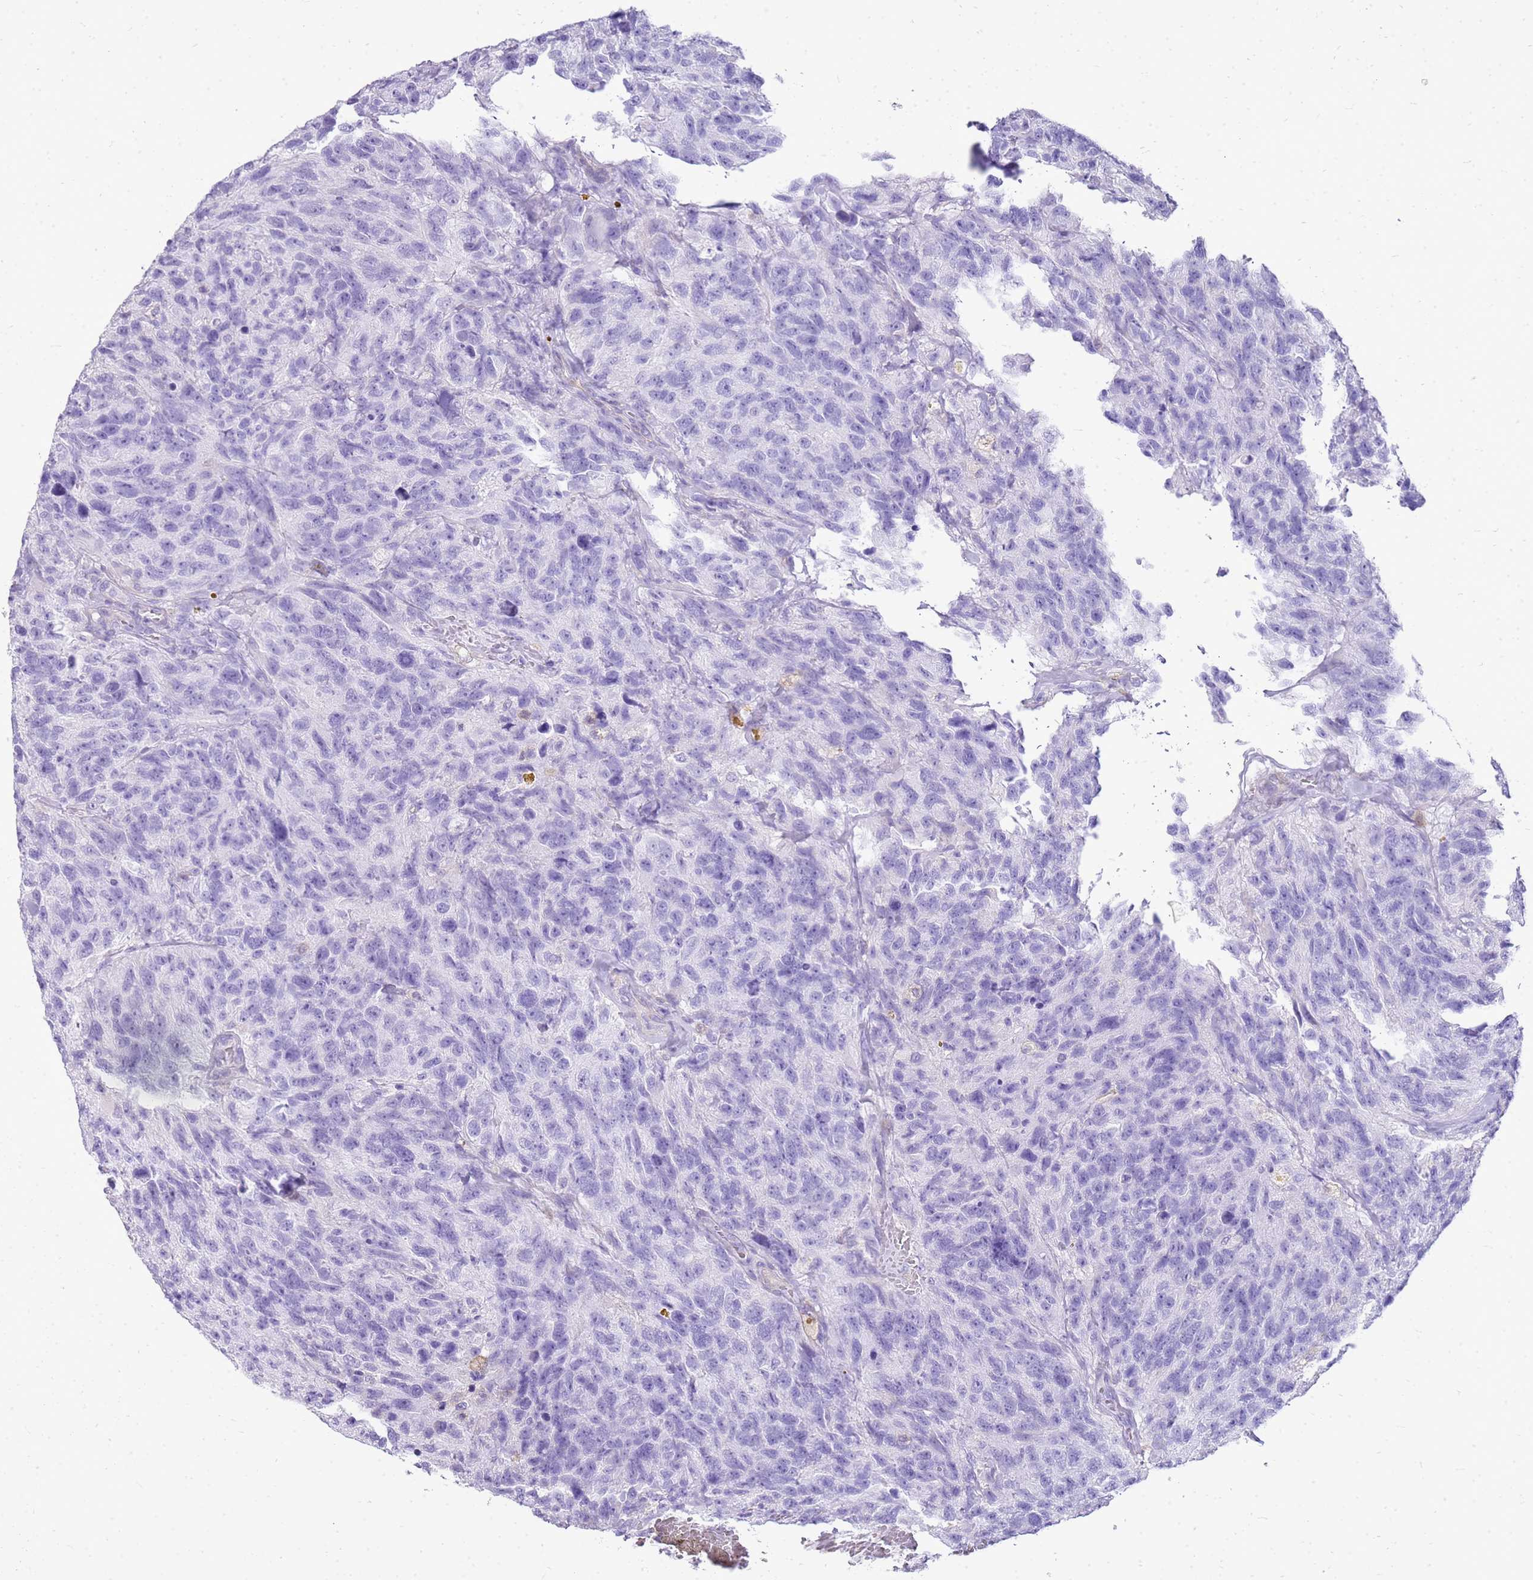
{"staining": {"intensity": "negative", "quantity": "none", "location": "none"}, "tissue": "glioma", "cell_type": "Tumor cells", "image_type": "cancer", "snomed": [{"axis": "morphology", "description": "Glioma, malignant, High grade"}, {"axis": "topography", "description": "Brain"}], "caption": "High power microscopy micrograph of an immunohistochemistry (IHC) micrograph of malignant high-grade glioma, revealing no significant expression in tumor cells.", "gene": "SULT1E1", "patient": {"sex": "male", "age": 69}}